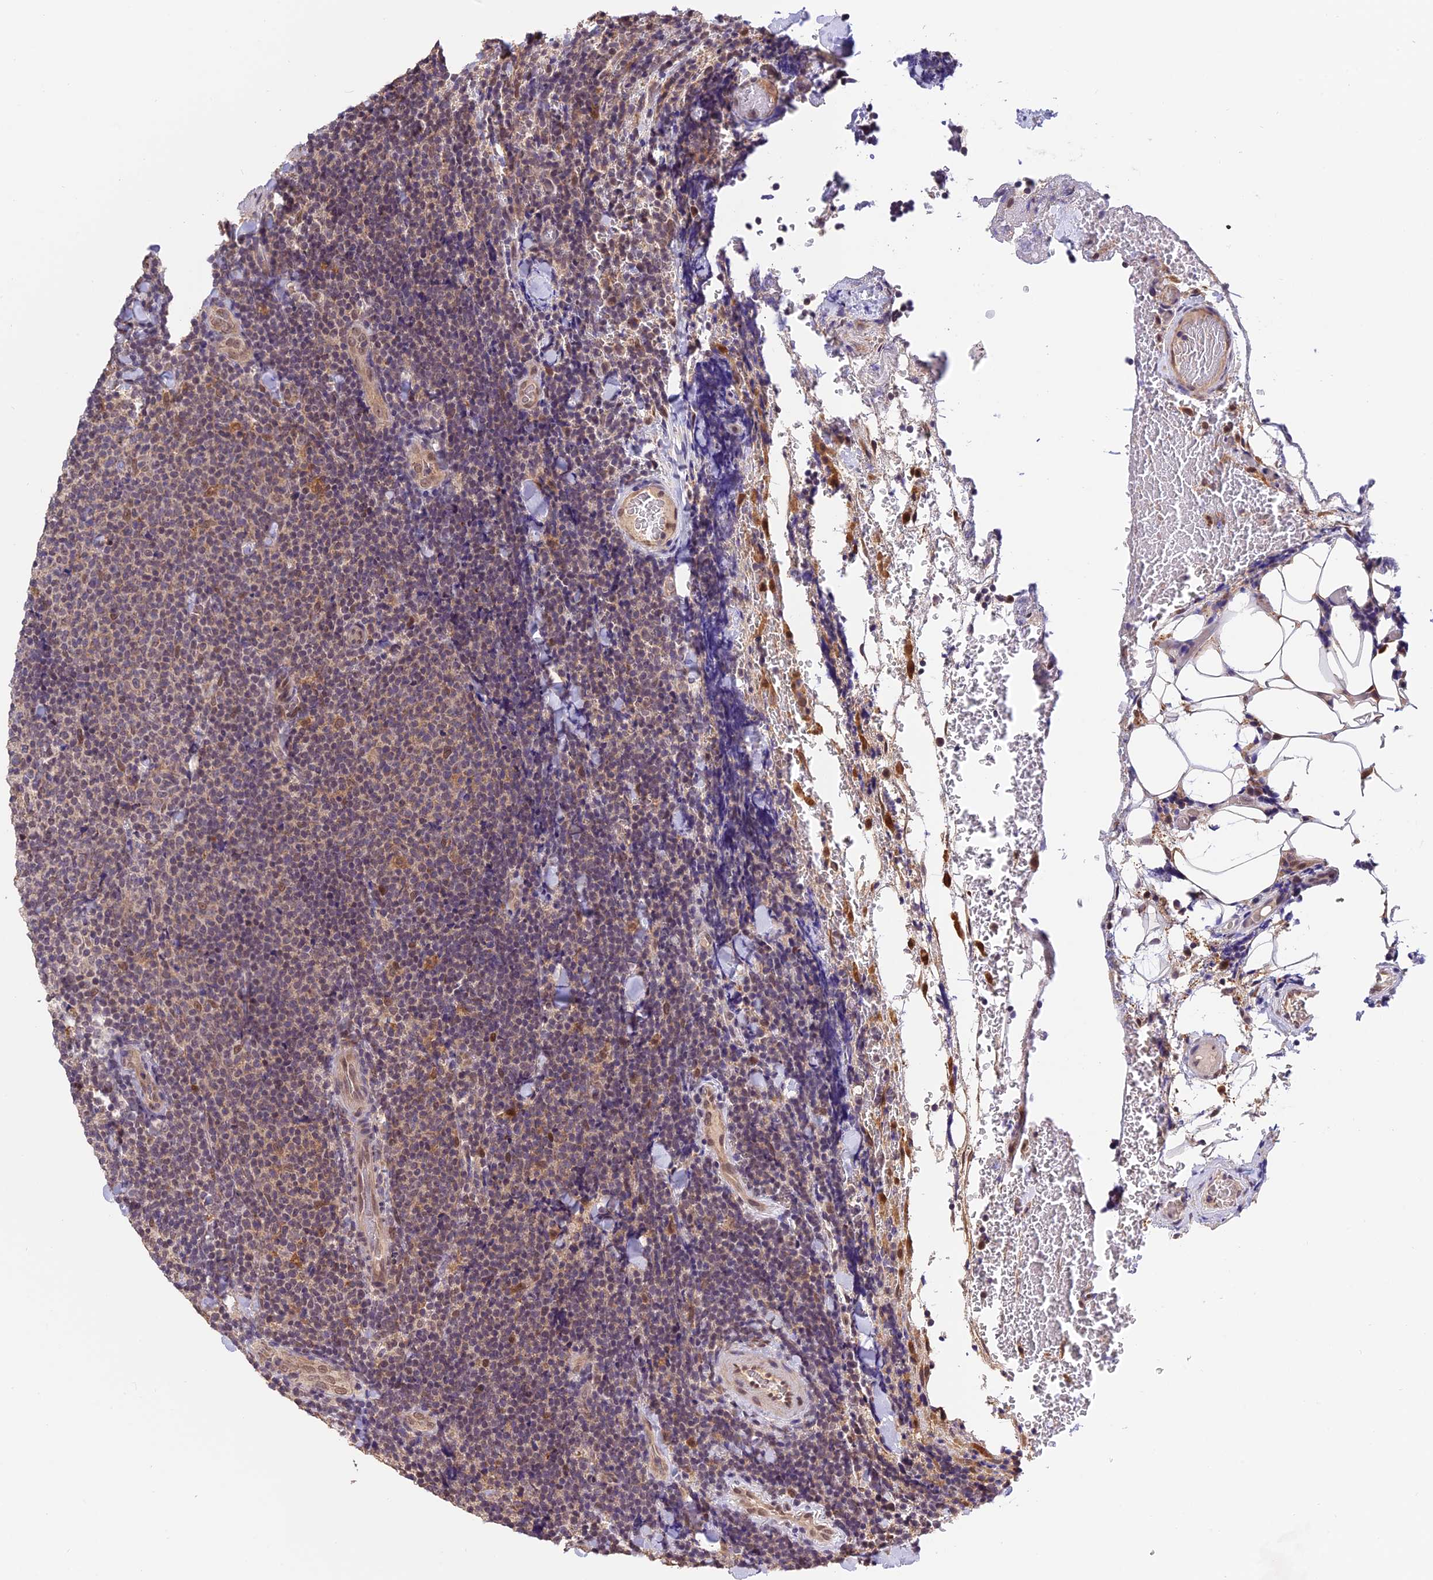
{"staining": {"intensity": "negative", "quantity": "none", "location": "none"}, "tissue": "lymphoma", "cell_type": "Tumor cells", "image_type": "cancer", "snomed": [{"axis": "morphology", "description": "Malignant lymphoma, non-Hodgkin's type, Low grade"}, {"axis": "topography", "description": "Lymph node"}], "caption": "Micrograph shows no protein staining in tumor cells of malignant lymphoma, non-Hodgkin's type (low-grade) tissue.", "gene": "MNS1", "patient": {"sex": "male", "age": 66}}